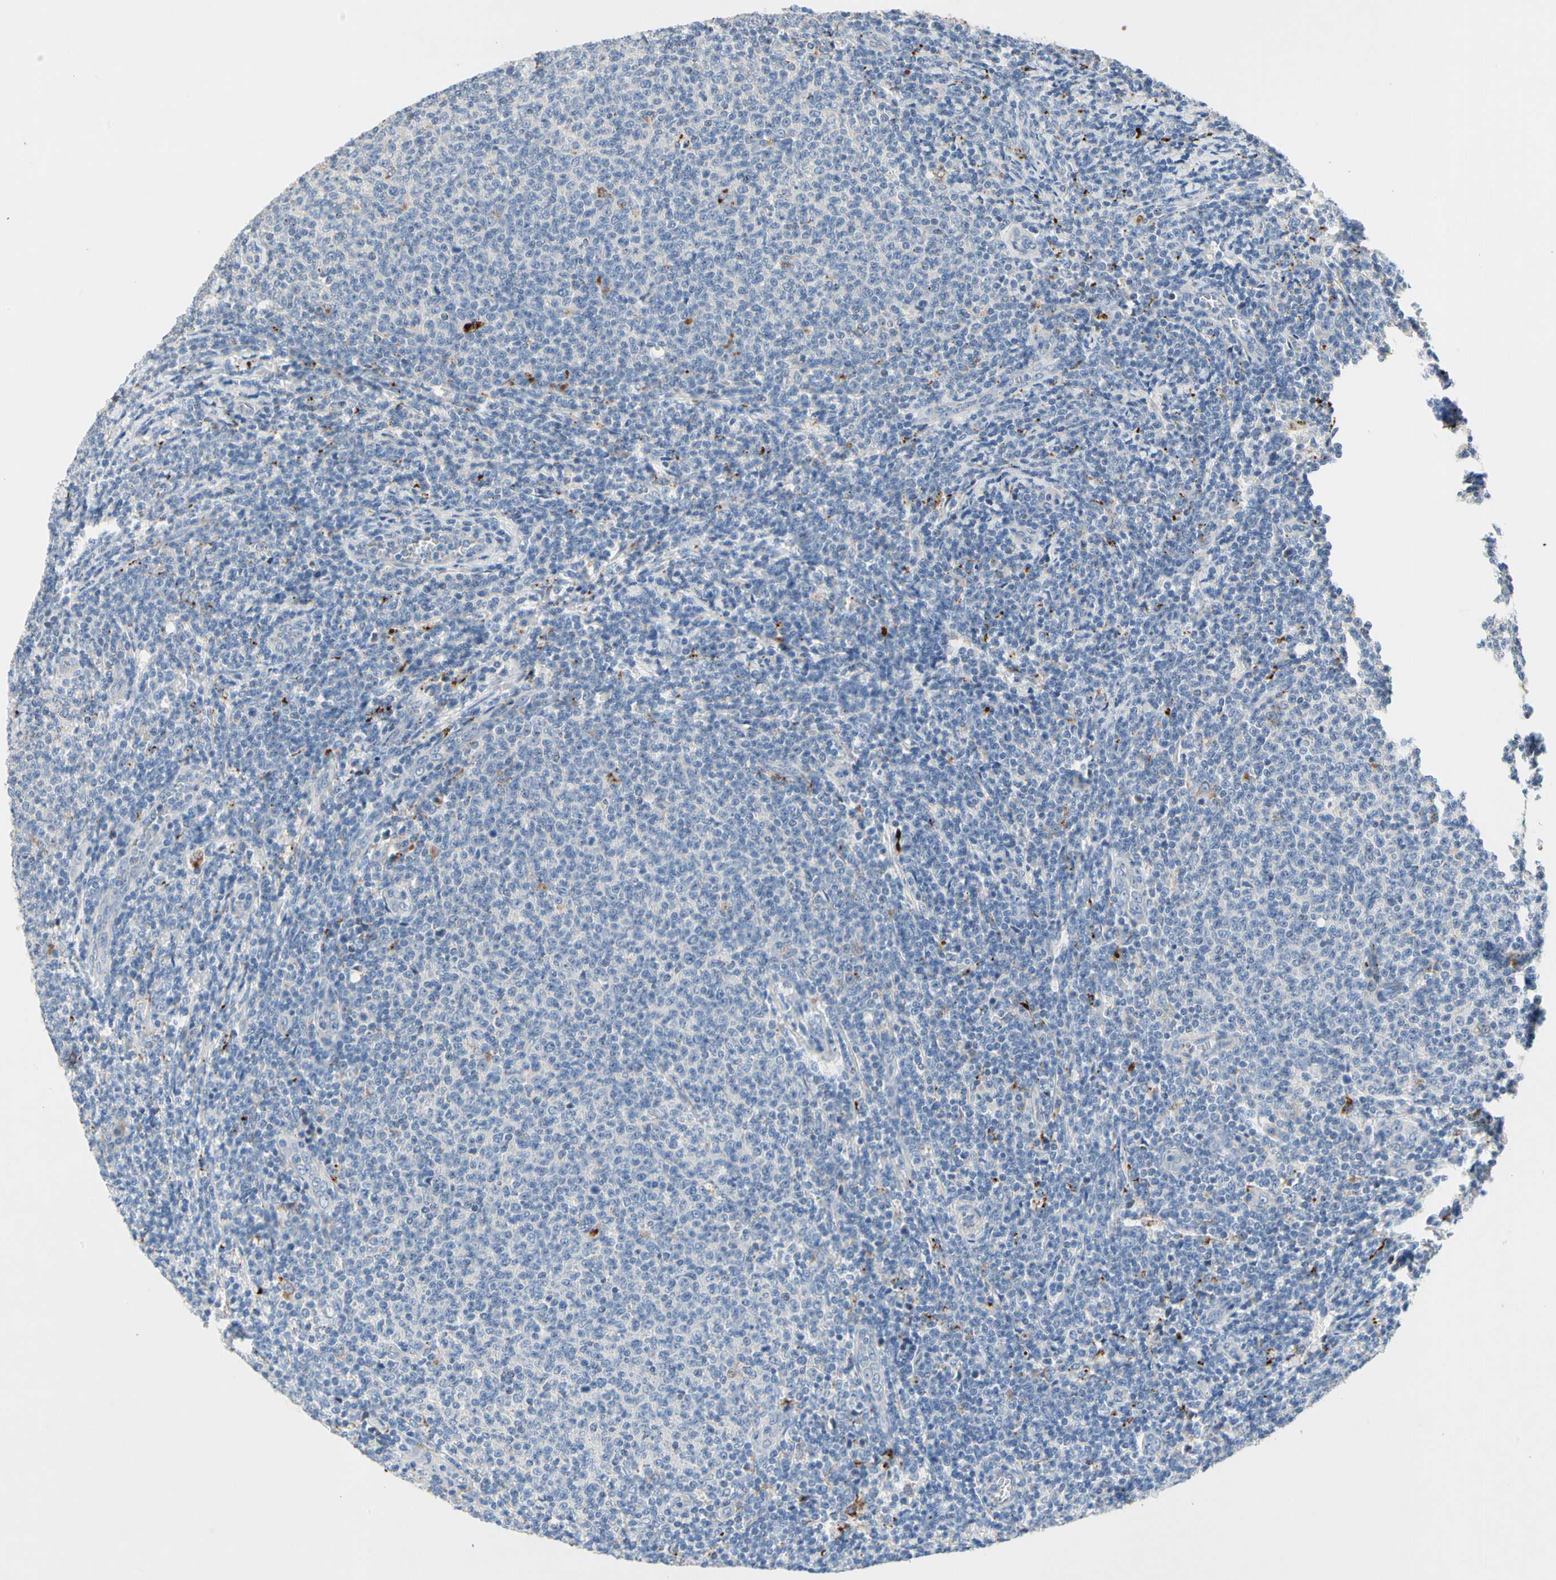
{"staining": {"intensity": "negative", "quantity": "none", "location": "none"}, "tissue": "lymphoma", "cell_type": "Tumor cells", "image_type": "cancer", "snomed": [{"axis": "morphology", "description": "Malignant lymphoma, non-Hodgkin's type, Low grade"}, {"axis": "topography", "description": "Lymph node"}], "caption": "Immunohistochemistry (IHC) photomicrograph of neoplastic tissue: lymphoma stained with DAB reveals no significant protein expression in tumor cells.", "gene": "RETSAT", "patient": {"sex": "male", "age": 66}}